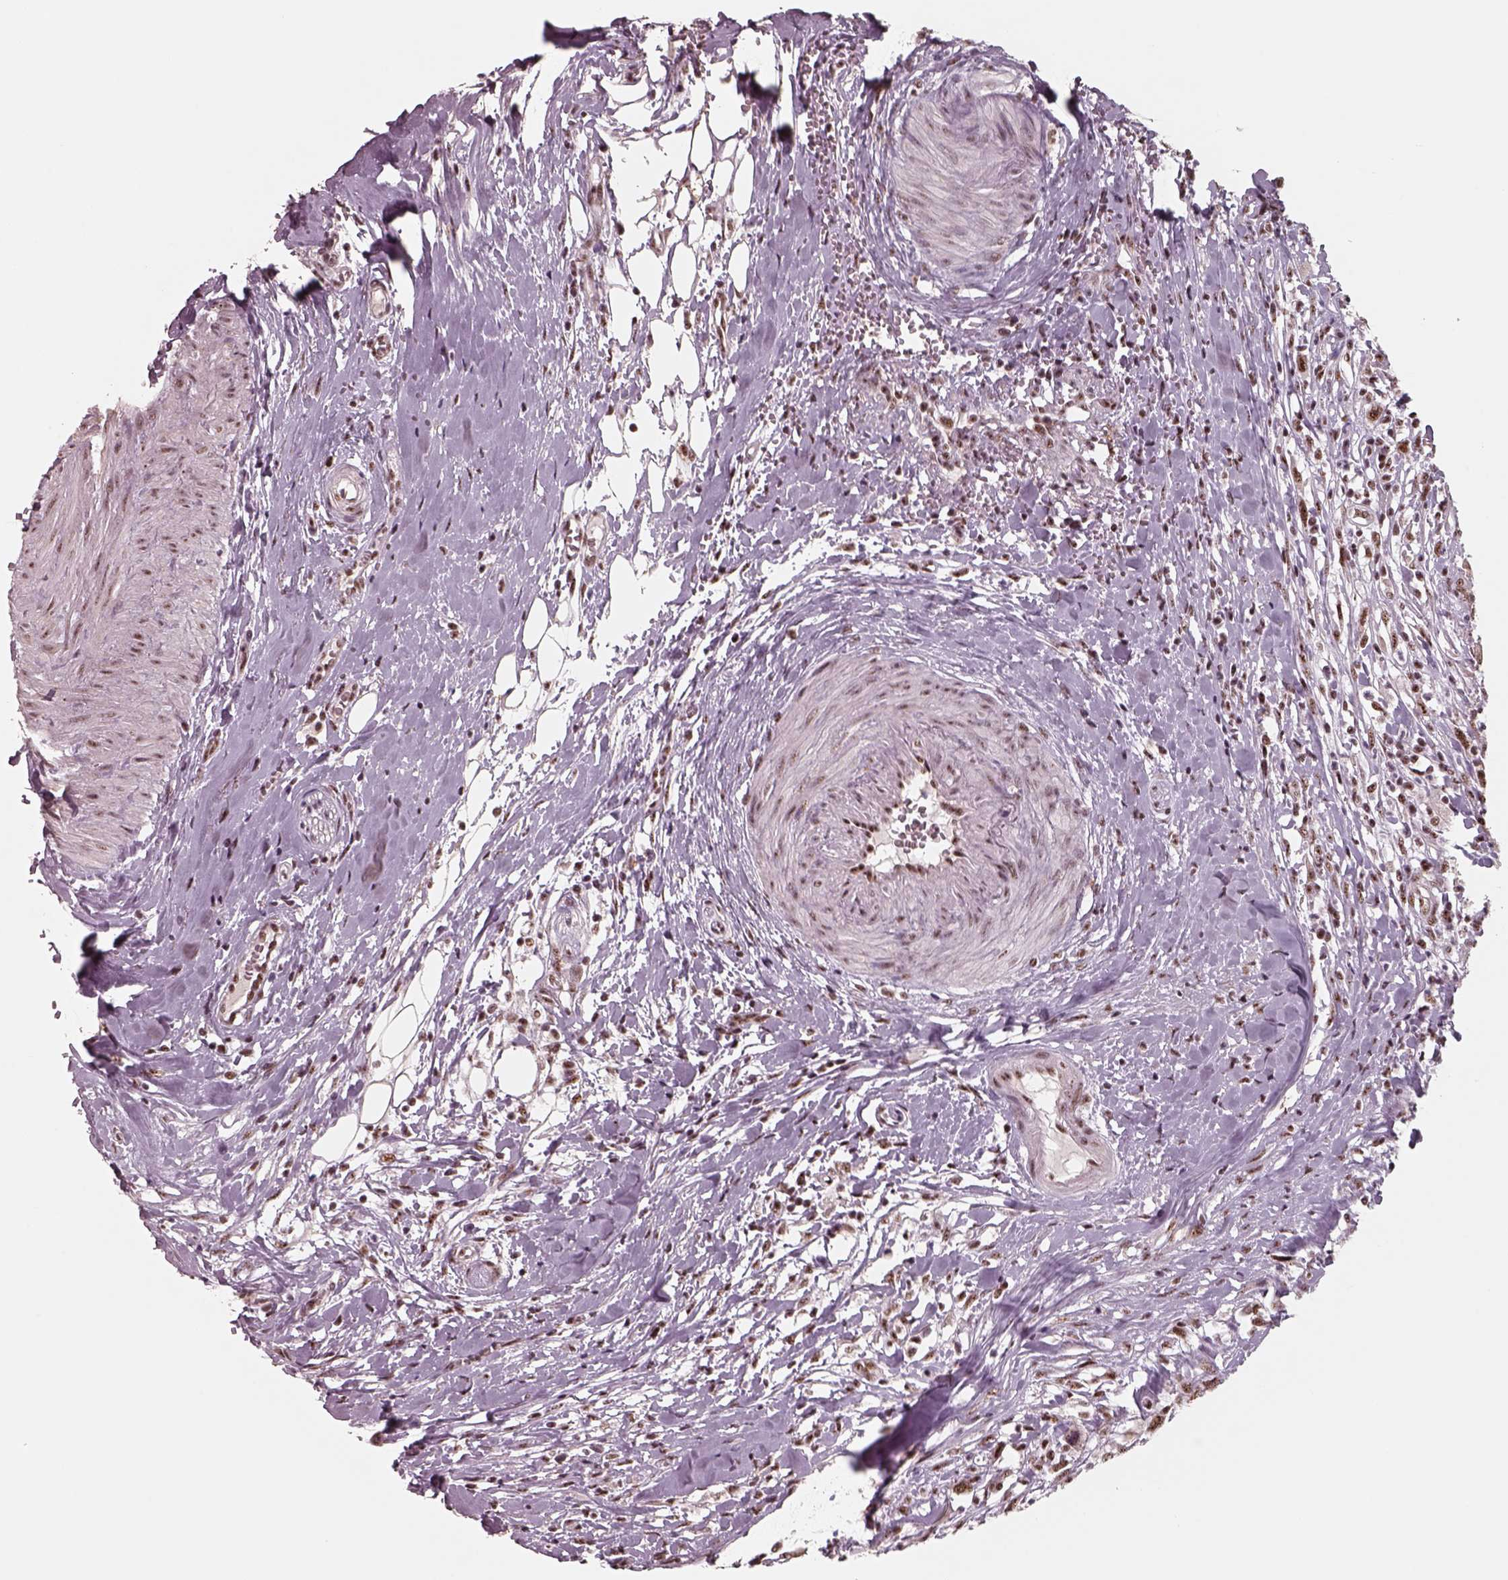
{"staining": {"intensity": "strong", "quantity": ">75%", "location": "nuclear"}, "tissue": "head and neck cancer", "cell_type": "Tumor cells", "image_type": "cancer", "snomed": [{"axis": "morphology", "description": "Squamous cell carcinoma, NOS"}, {"axis": "morphology", "description": "Squamous cell carcinoma, metastatic, NOS"}, {"axis": "topography", "description": "Oral tissue"}, {"axis": "topography", "description": "Head-Neck"}], "caption": "High-power microscopy captured an IHC photomicrograph of head and neck squamous cell carcinoma, revealing strong nuclear expression in about >75% of tumor cells. The protein of interest is stained brown, and the nuclei are stained in blue (DAB IHC with brightfield microscopy, high magnification).", "gene": "ATXN7L3", "patient": {"sex": "female", "age": 85}}